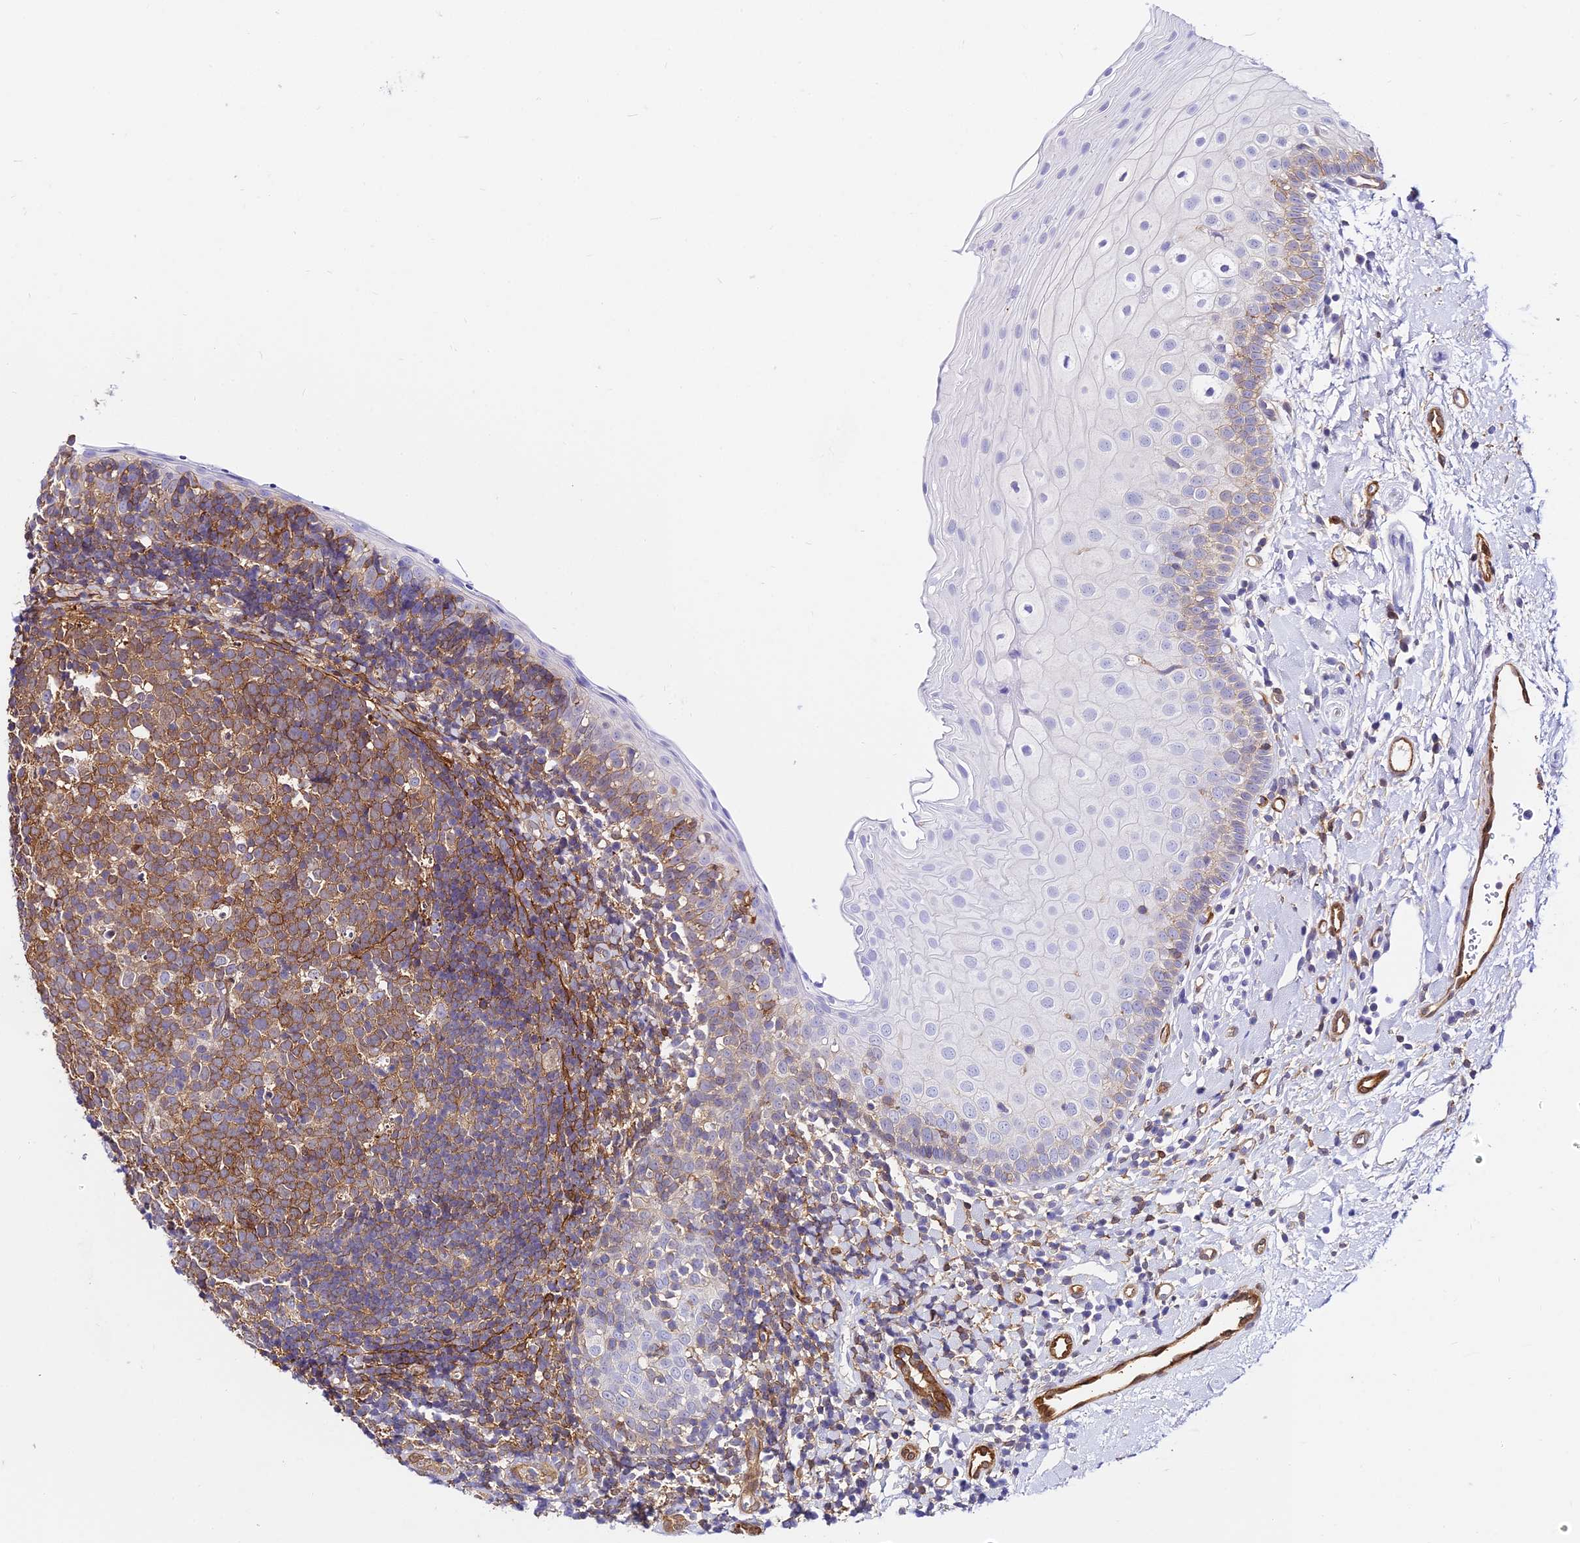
{"staining": {"intensity": "moderate", "quantity": "<25%", "location": "cytoplasmic/membranous"}, "tissue": "oral mucosa", "cell_type": "Squamous epithelial cells", "image_type": "normal", "snomed": [{"axis": "morphology", "description": "Normal tissue, NOS"}, {"axis": "topography", "description": "Oral tissue"}], "caption": "Oral mucosa stained with a protein marker displays moderate staining in squamous epithelial cells.", "gene": "CSRP1", "patient": {"sex": "male", "age": 46}}